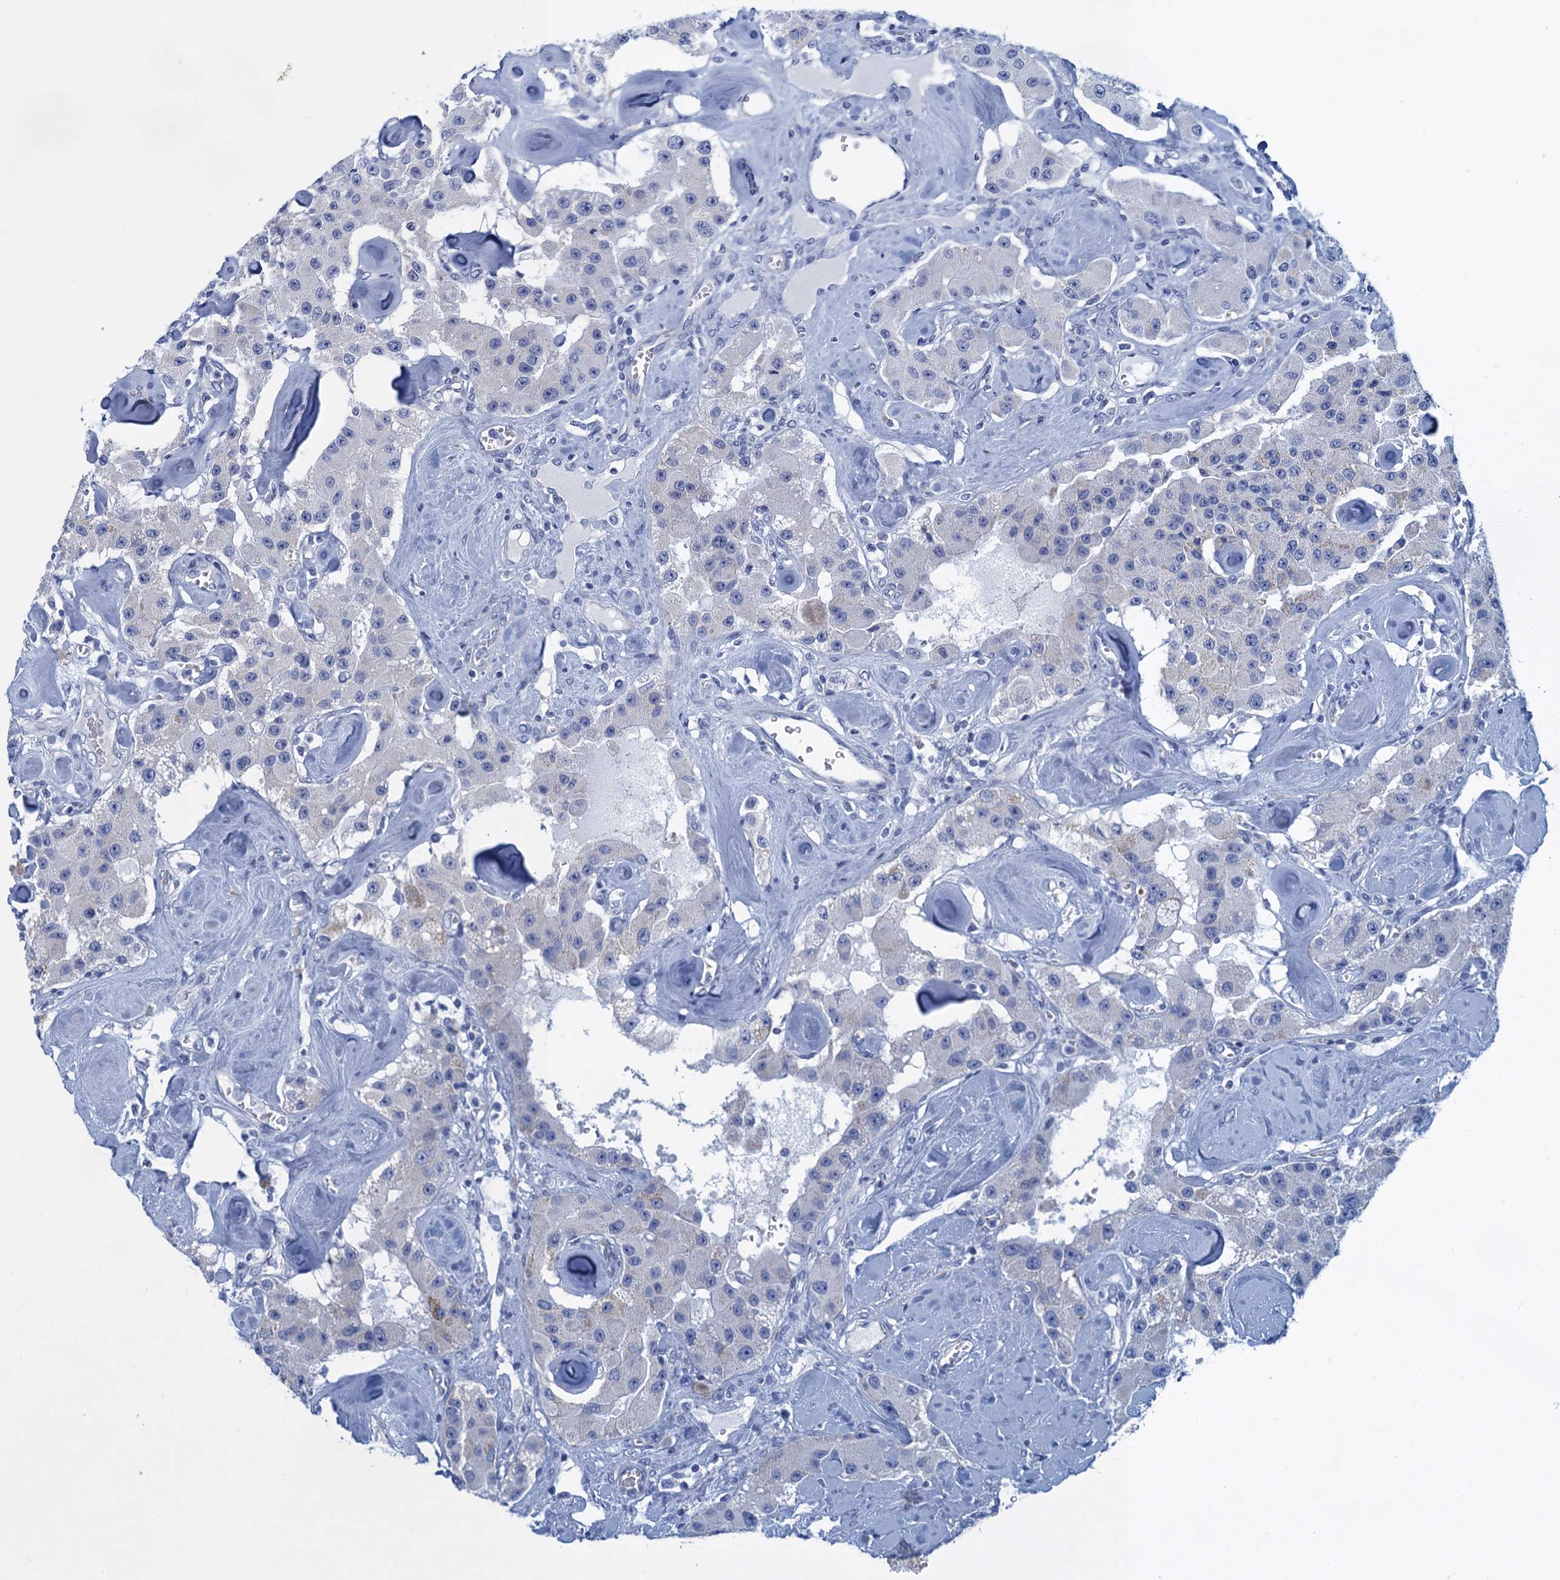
{"staining": {"intensity": "negative", "quantity": "none", "location": "none"}, "tissue": "carcinoid", "cell_type": "Tumor cells", "image_type": "cancer", "snomed": [{"axis": "morphology", "description": "Carcinoid, malignant, NOS"}, {"axis": "topography", "description": "Pancreas"}], "caption": "IHC photomicrograph of human carcinoid (malignant) stained for a protein (brown), which reveals no expression in tumor cells. (Immunohistochemistry (ihc), brightfield microscopy, high magnification).", "gene": "SCEL", "patient": {"sex": "male", "age": 41}}